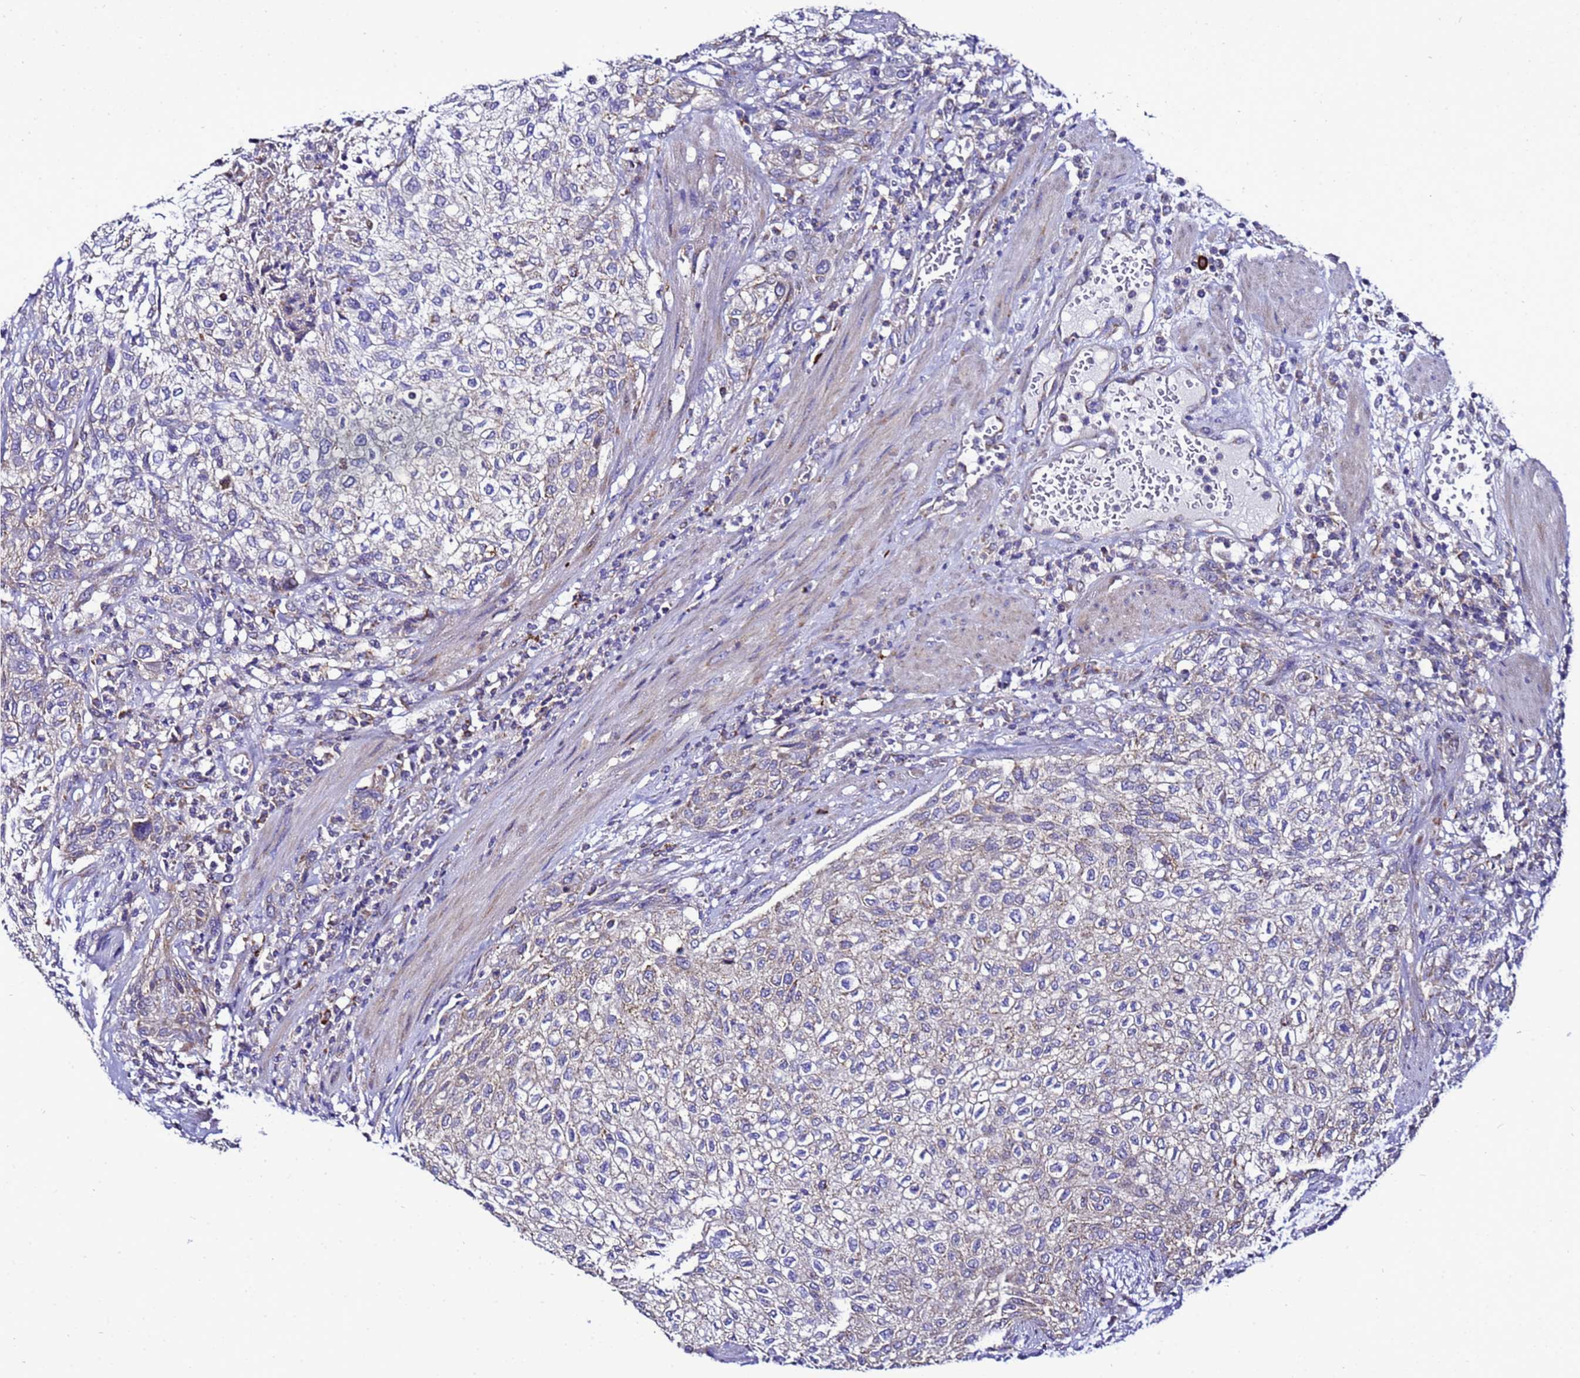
{"staining": {"intensity": "moderate", "quantity": "<25%", "location": "cytoplasmic/membranous"}, "tissue": "urothelial cancer", "cell_type": "Tumor cells", "image_type": "cancer", "snomed": [{"axis": "morphology", "description": "Urothelial carcinoma, High grade"}, {"axis": "topography", "description": "Urinary bladder"}], "caption": "Protein staining of urothelial cancer tissue displays moderate cytoplasmic/membranous staining in about <25% of tumor cells.", "gene": "HIGD2A", "patient": {"sex": "male", "age": 35}}